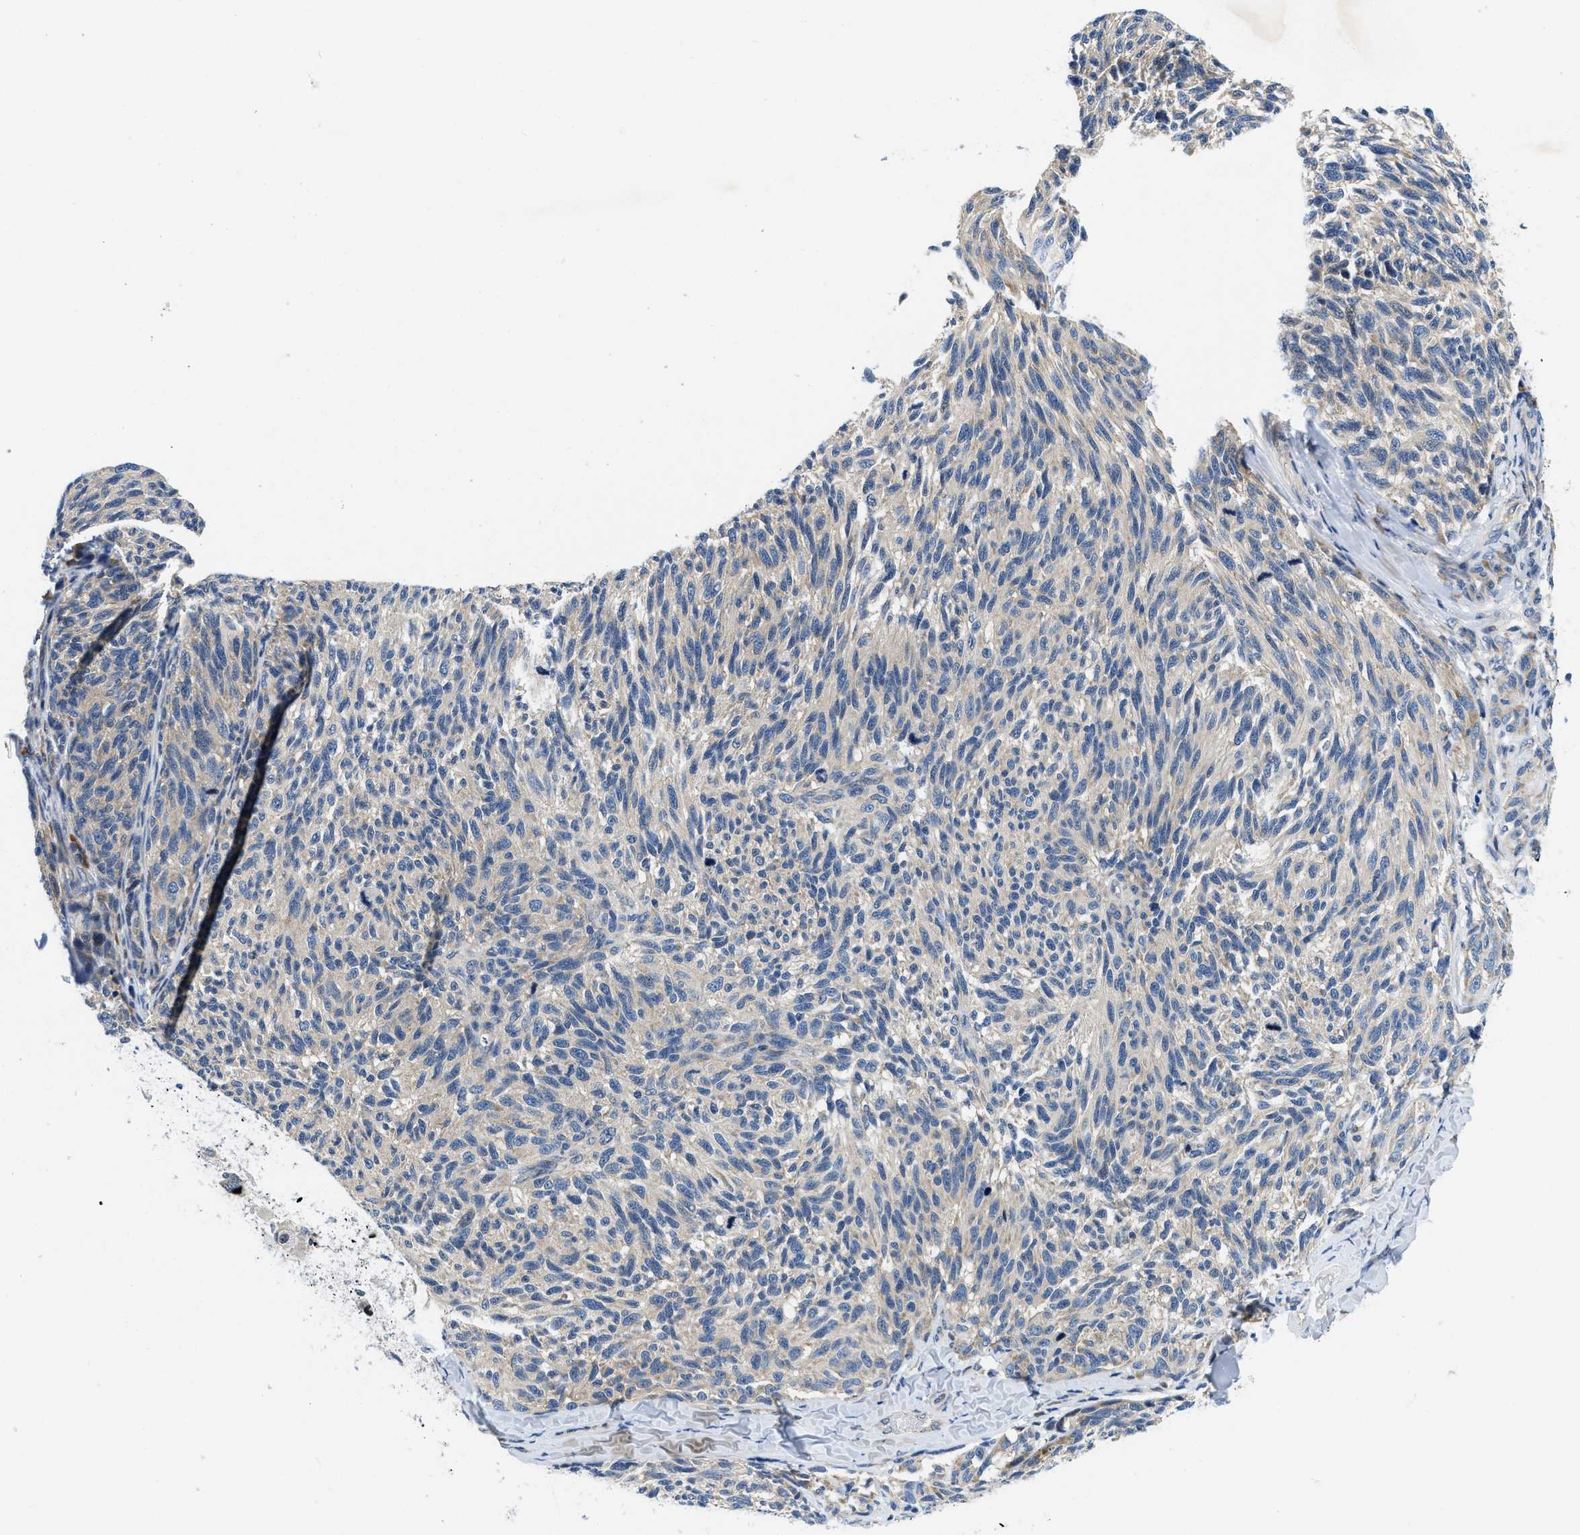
{"staining": {"intensity": "weak", "quantity": "<25%", "location": "cytoplasmic/membranous"}, "tissue": "melanoma", "cell_type": "Tumor cells", "image_type": "cancer", "snomed": [{"axis": "morphology", "description": "Malignant melanoma, NOS"}, {"axis": "topography", "description": "Skin"}], "caption": "Melanoma was stained to show a protein in brown. There is no significant expression in tumor cells. (IHC, brightfield microscopy, high magnification).", "gene": "IKBKE", "patient": {"sex": "female", "age": 73}}